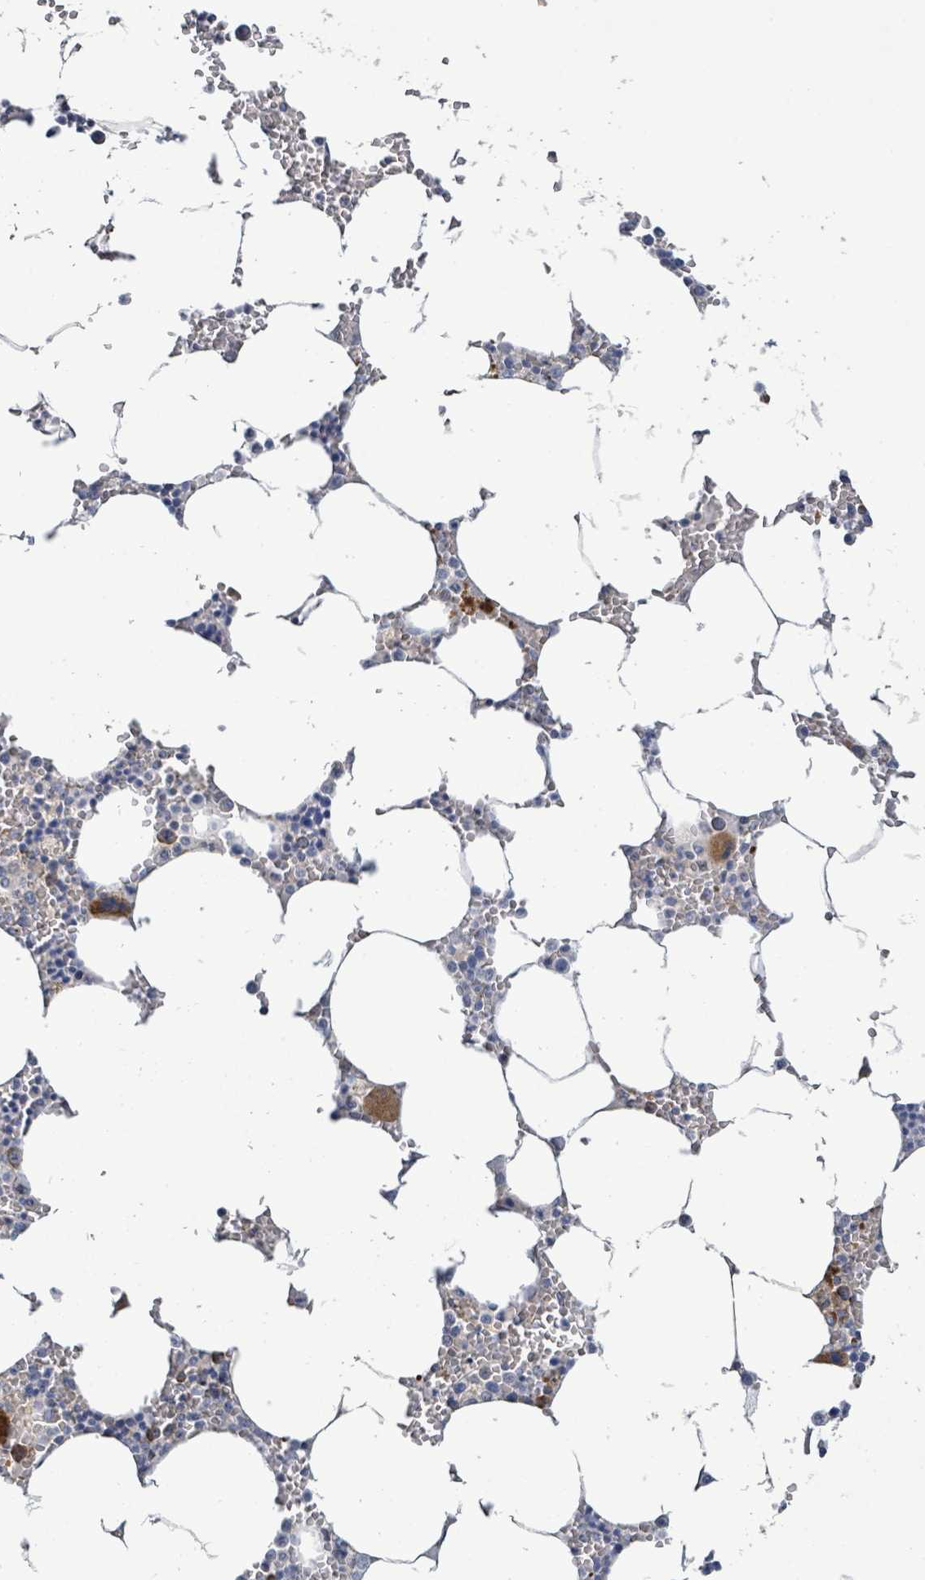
{"staining": {"intensity": "strong", "quantity": "<25%", "location": "cytoplasmic/membranous"}, "tissue": "bone marrow", "cell_type": "Hematopoietic cells", "image_type": "normal", "snomed": [{"axis": "morphology", "description": "Normal tissue, NOS"}, {"axis": "topography", "description": "Bone marrow"}], "caption": "A high-resolution micrograph shows IHC staining of unremarkable bone marrow, which shows strong cytoplasmic/membranous staining in about <25% of hematopoietic cells. The staining is performed using DAB brown chromogen to label protein expression. The nuclei are counter-stained blue using hematoxylin.", "gene": "LILRA4", "patient": {"sex": "male", "age": 70}}